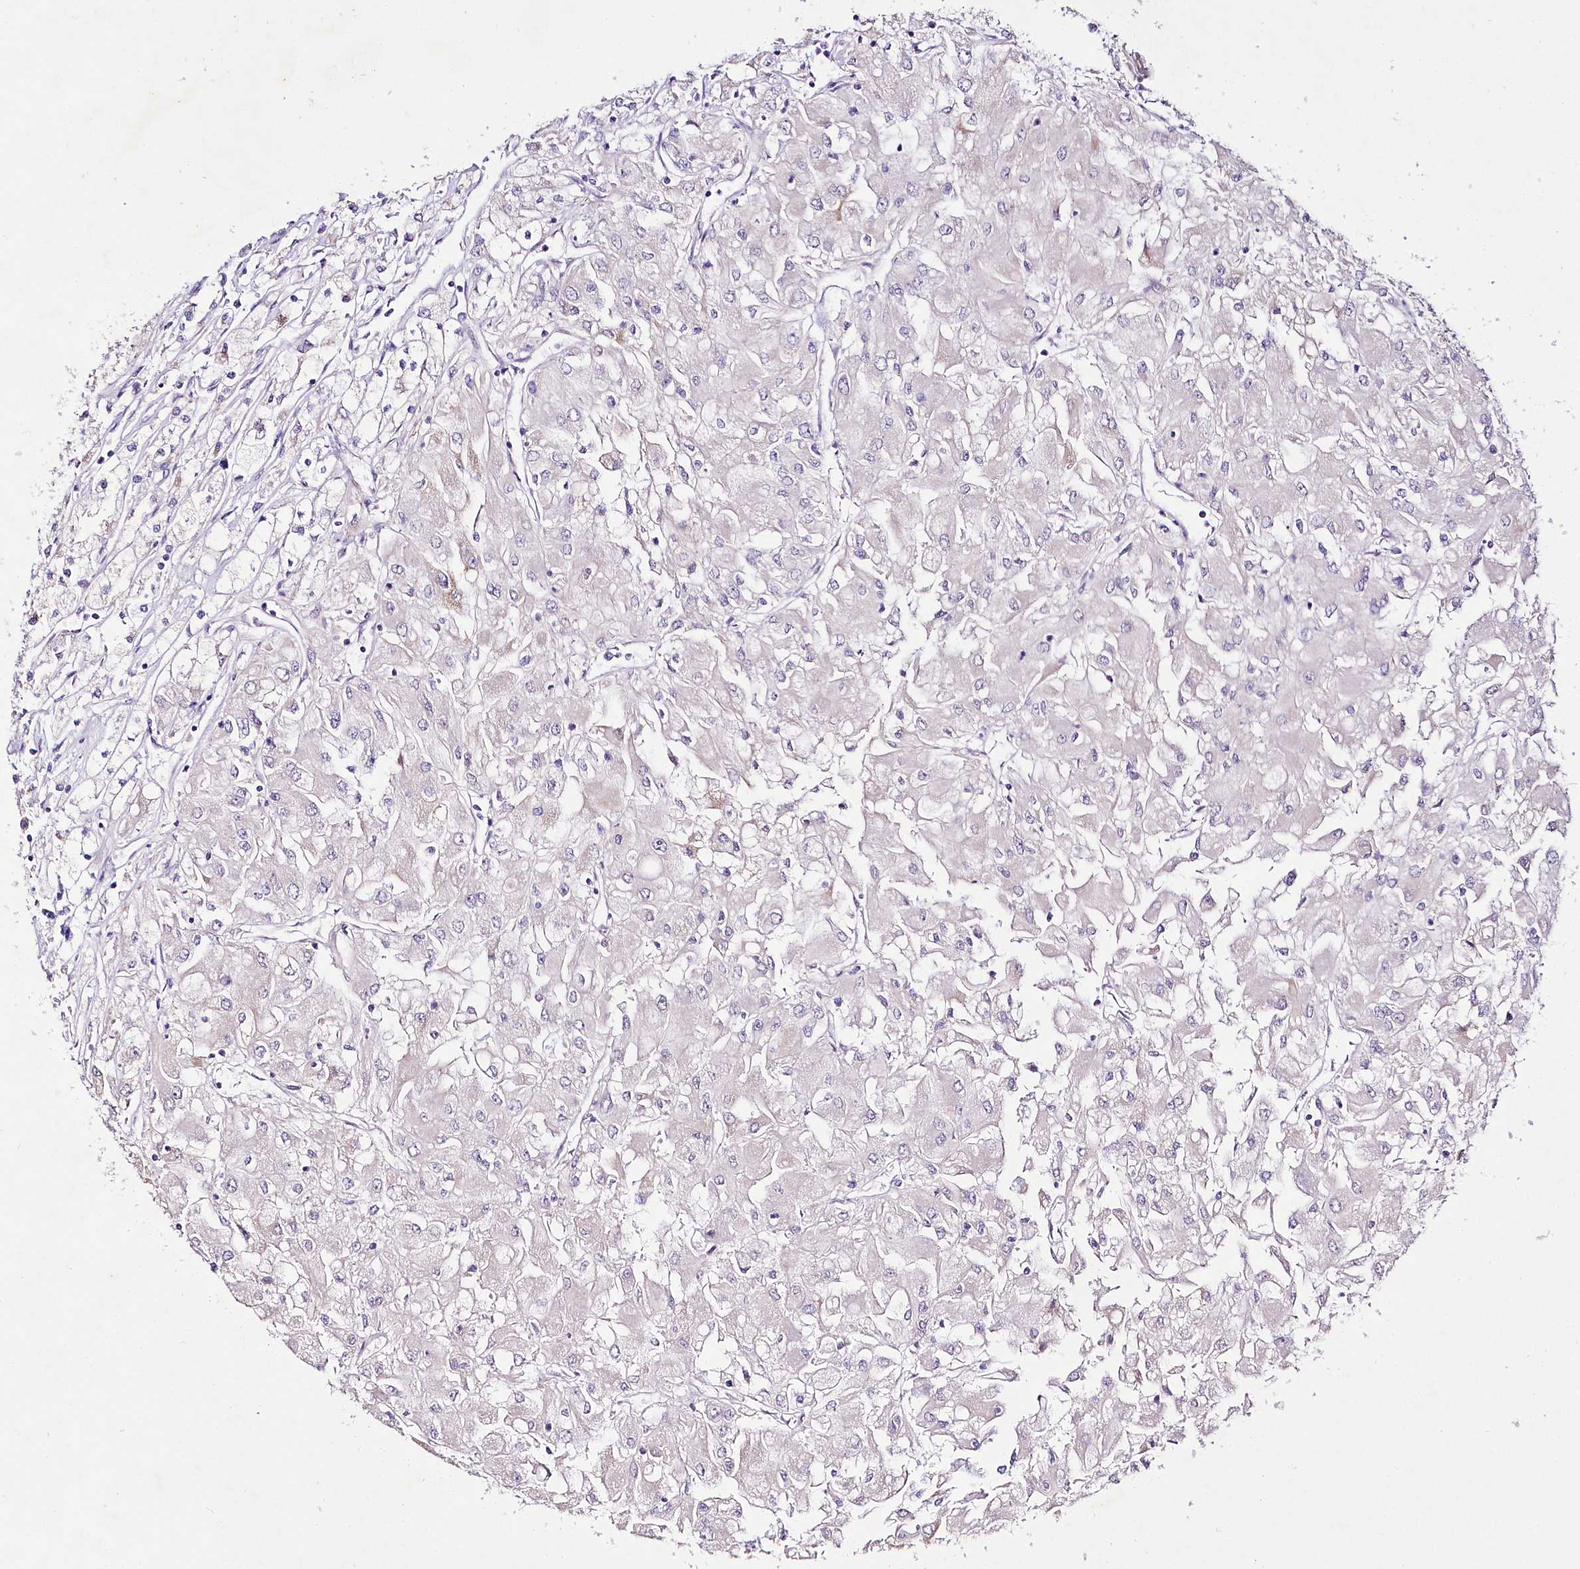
{"staining": {"intensity": "weak", "quantity": "<25%", "location": "cytoplasmic/membranous"}, "tissue": "renal cancer", "cell_type": "Tumor cells", "image_type": "cancer", "snomed": [{"axis": "morphology", "description": "Adenocarcinoma, NOS"}, {"axis": "topography", "description": "Kidney"}], "caption": "This is an immunohistochemistry histopathology image of human adenocarcinoma (renal). There is no positivity in tumor cells.", "gene": "LRRC14B", "patient": {"sex": "male", "age": 80}}